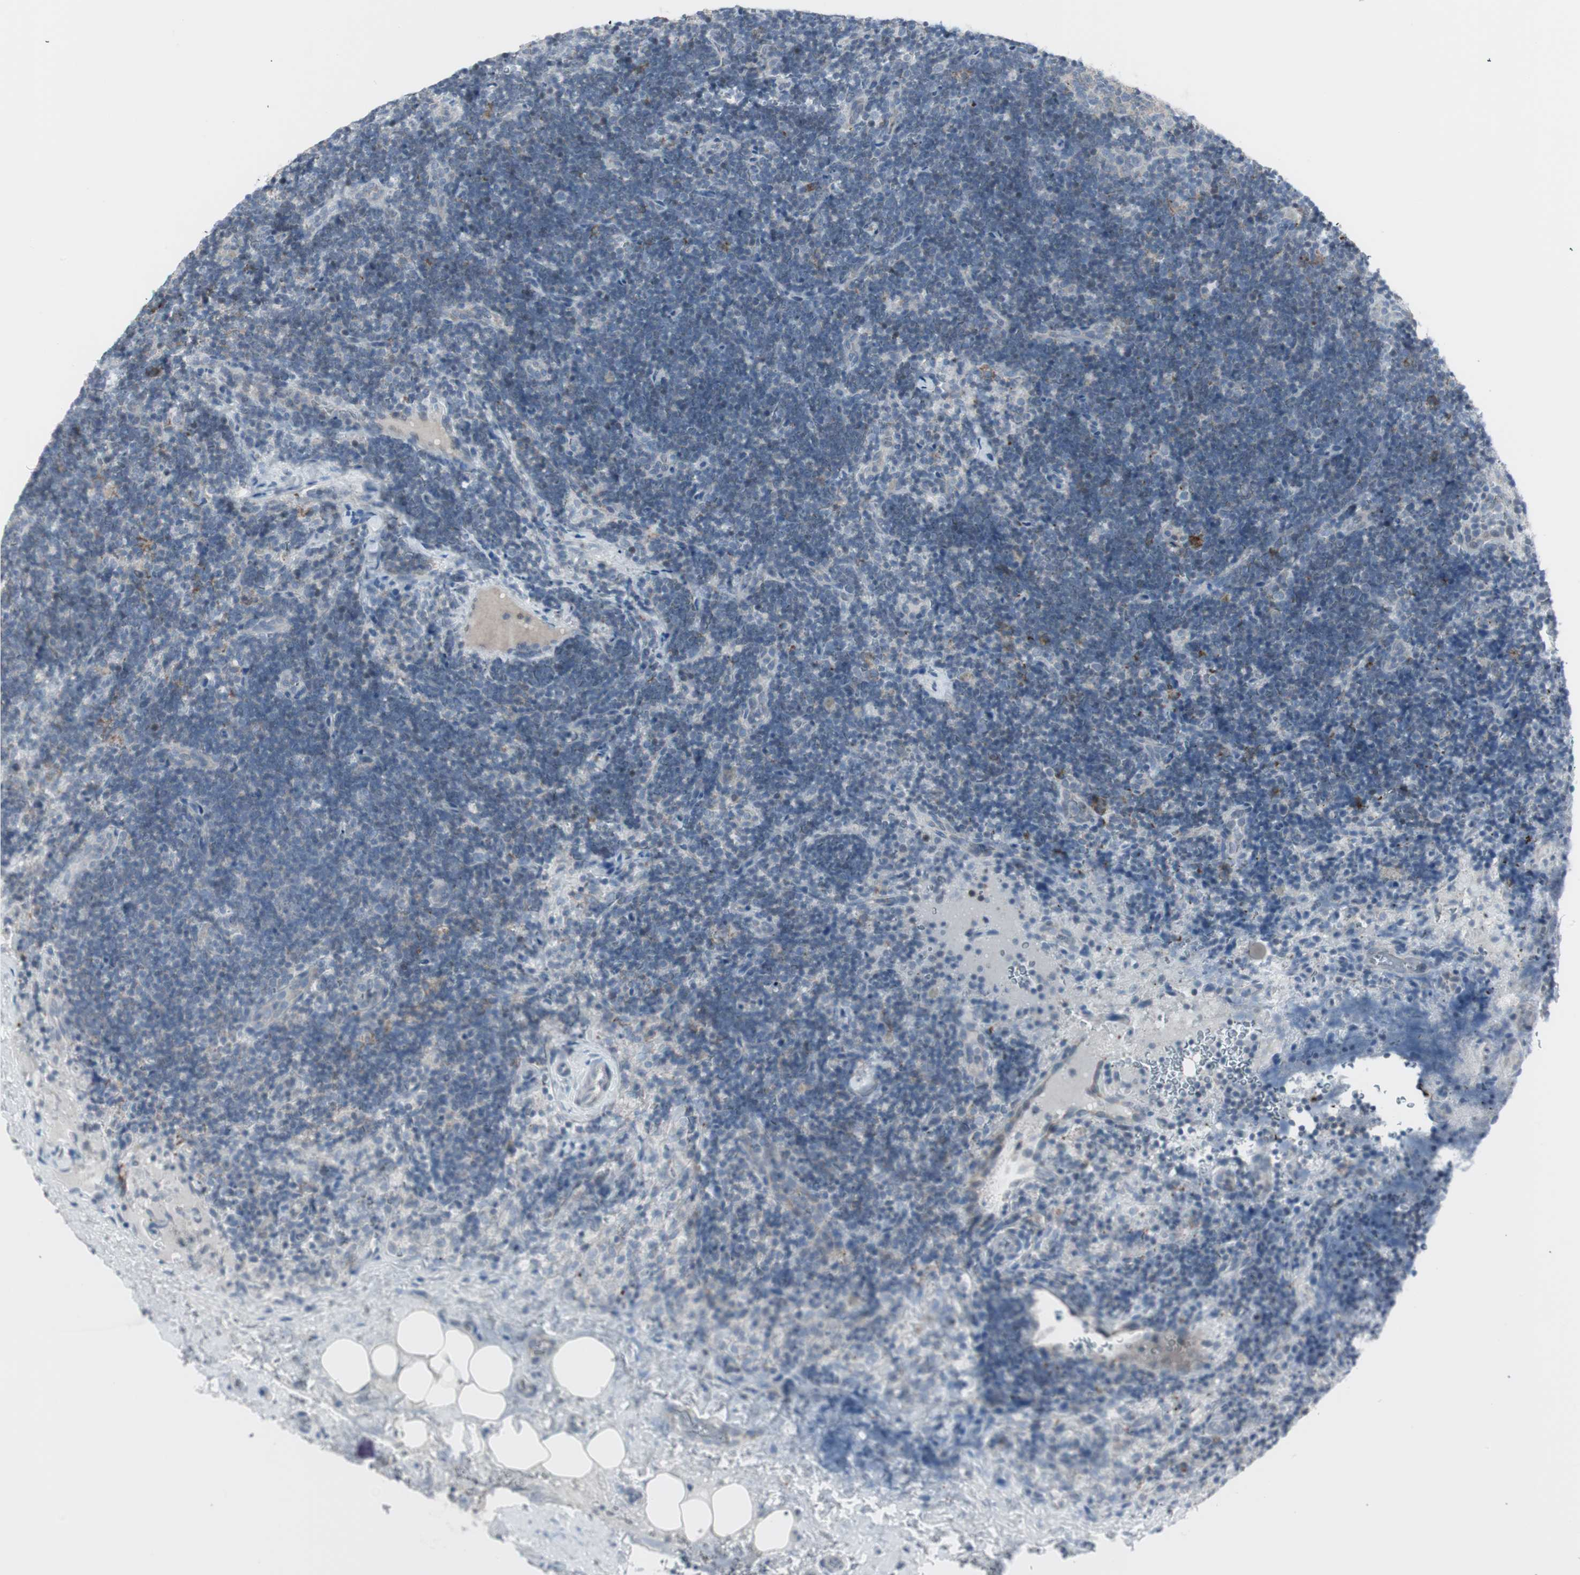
{"staining": {"intensity": "weak", "quantity": "<25%", "location": "cytoplasmic/membranous"}, "tissue": "lymph node", "cell_type": "Germinal center cells", "image_type": "normal", "snomed": [{"axis": "morphology", "description": "Normal tissue, NOS"}, {"axis": "topography", "description": "Lymph node"}], "caption": "Immunohistochemical staining of normal human lymph node exhibits no significant staining in germinal center cells.", "gene": "MAP4K4", "patient": {"sex": "female", "age": 14}}